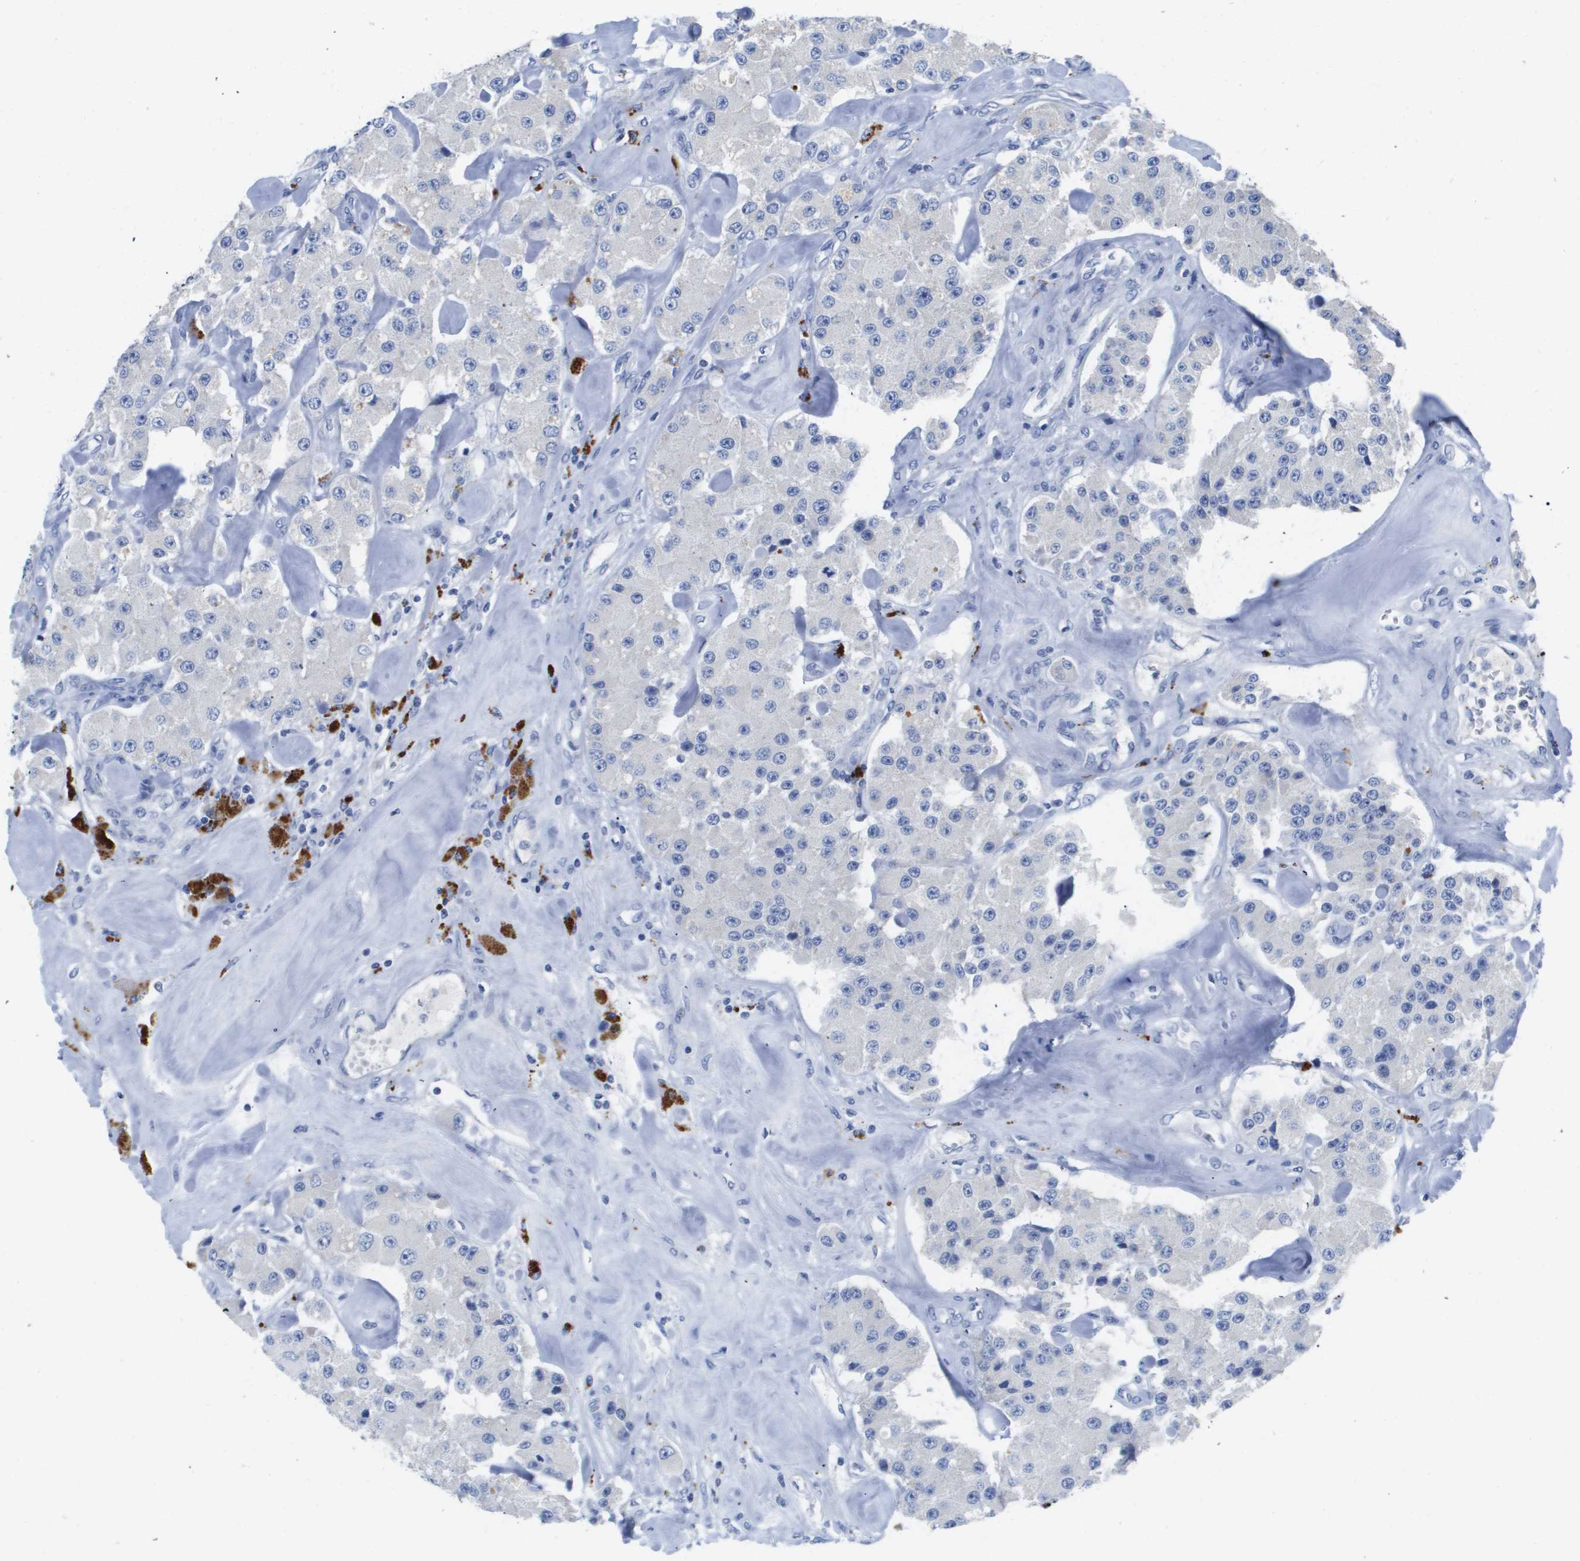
{"staining": {"intensity": "negative", "quantity": "none", "location": "none"}, "tissue": "carcinoid", "cell_type": "Tumor cells", "image_type": "cancer", "snomed": [{"axis": "morphology", "description": "Carcinoid, malignant, NOS"}, {"axis": "topography", "description": "Pancreas"}], "caption": "Micrograph shows no significant protein positivity in tumor cells of malignant carcinoid. (Immunohistochemistry, brightfield microscopy, high magnification).", "gene": "MS4A1", "patient": {"sex": "male", "age": 41}}